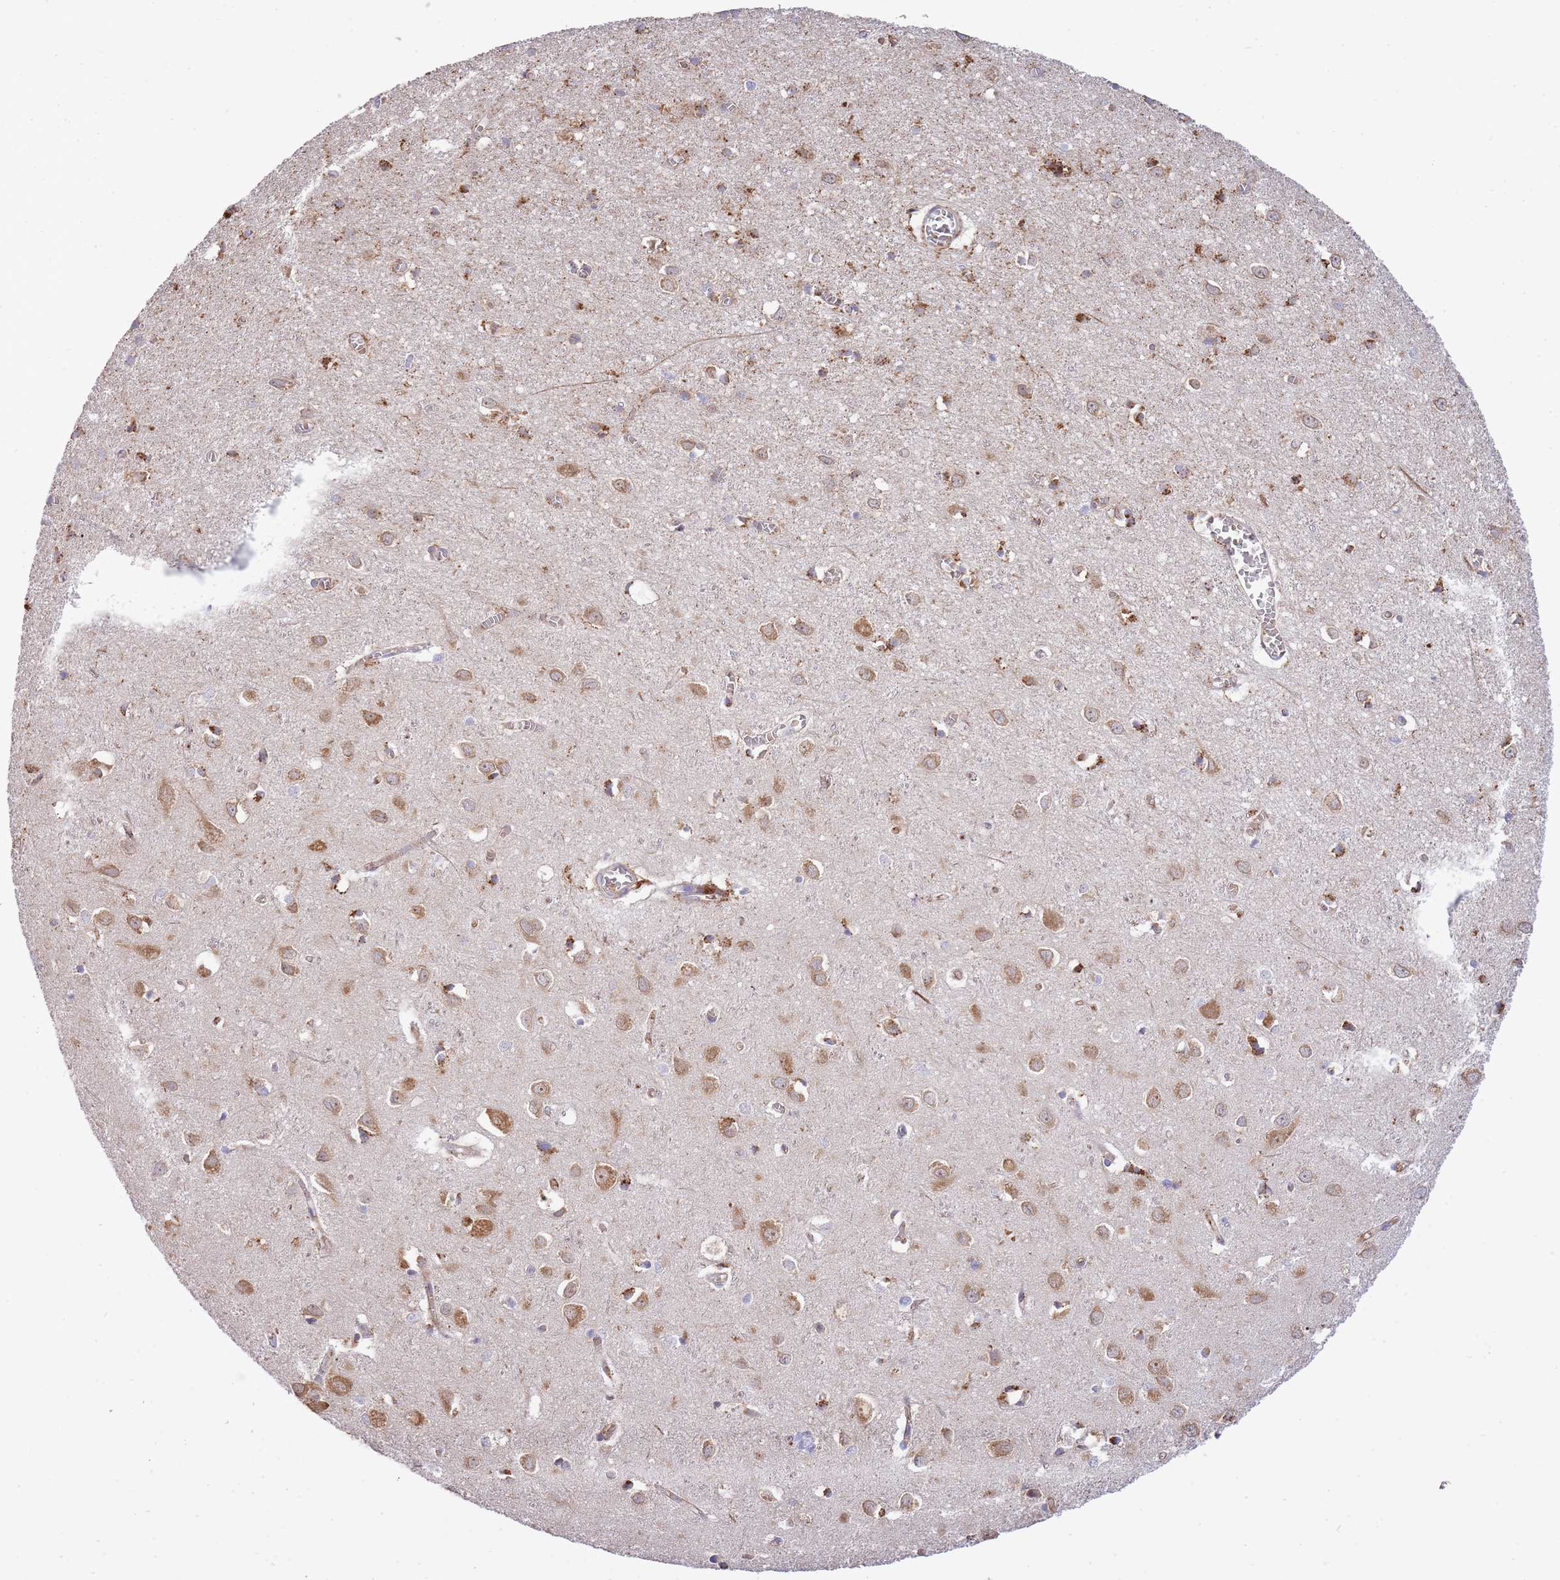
{"staining": {"intensity": "weak", "quantity": ">75%", "location": "cytoplasmic/membranous"}, "tissue": "cerebral cortex", "cell_type": "Endothelial cells", "image_type": "normal", "snomed": [{"axis": "morphology", "description": "Normal tissue, NOS"}, {"axis": "topography", "description": "Cerebral cortex"}], "caption": "A micrograph of cerebral cortex stained for a protein exhibits weak cytoplasmic/membranous brown staining in endothelial cells.", "gene": "EIF2B2", "patient": {"sex": "female", "age": 64}}